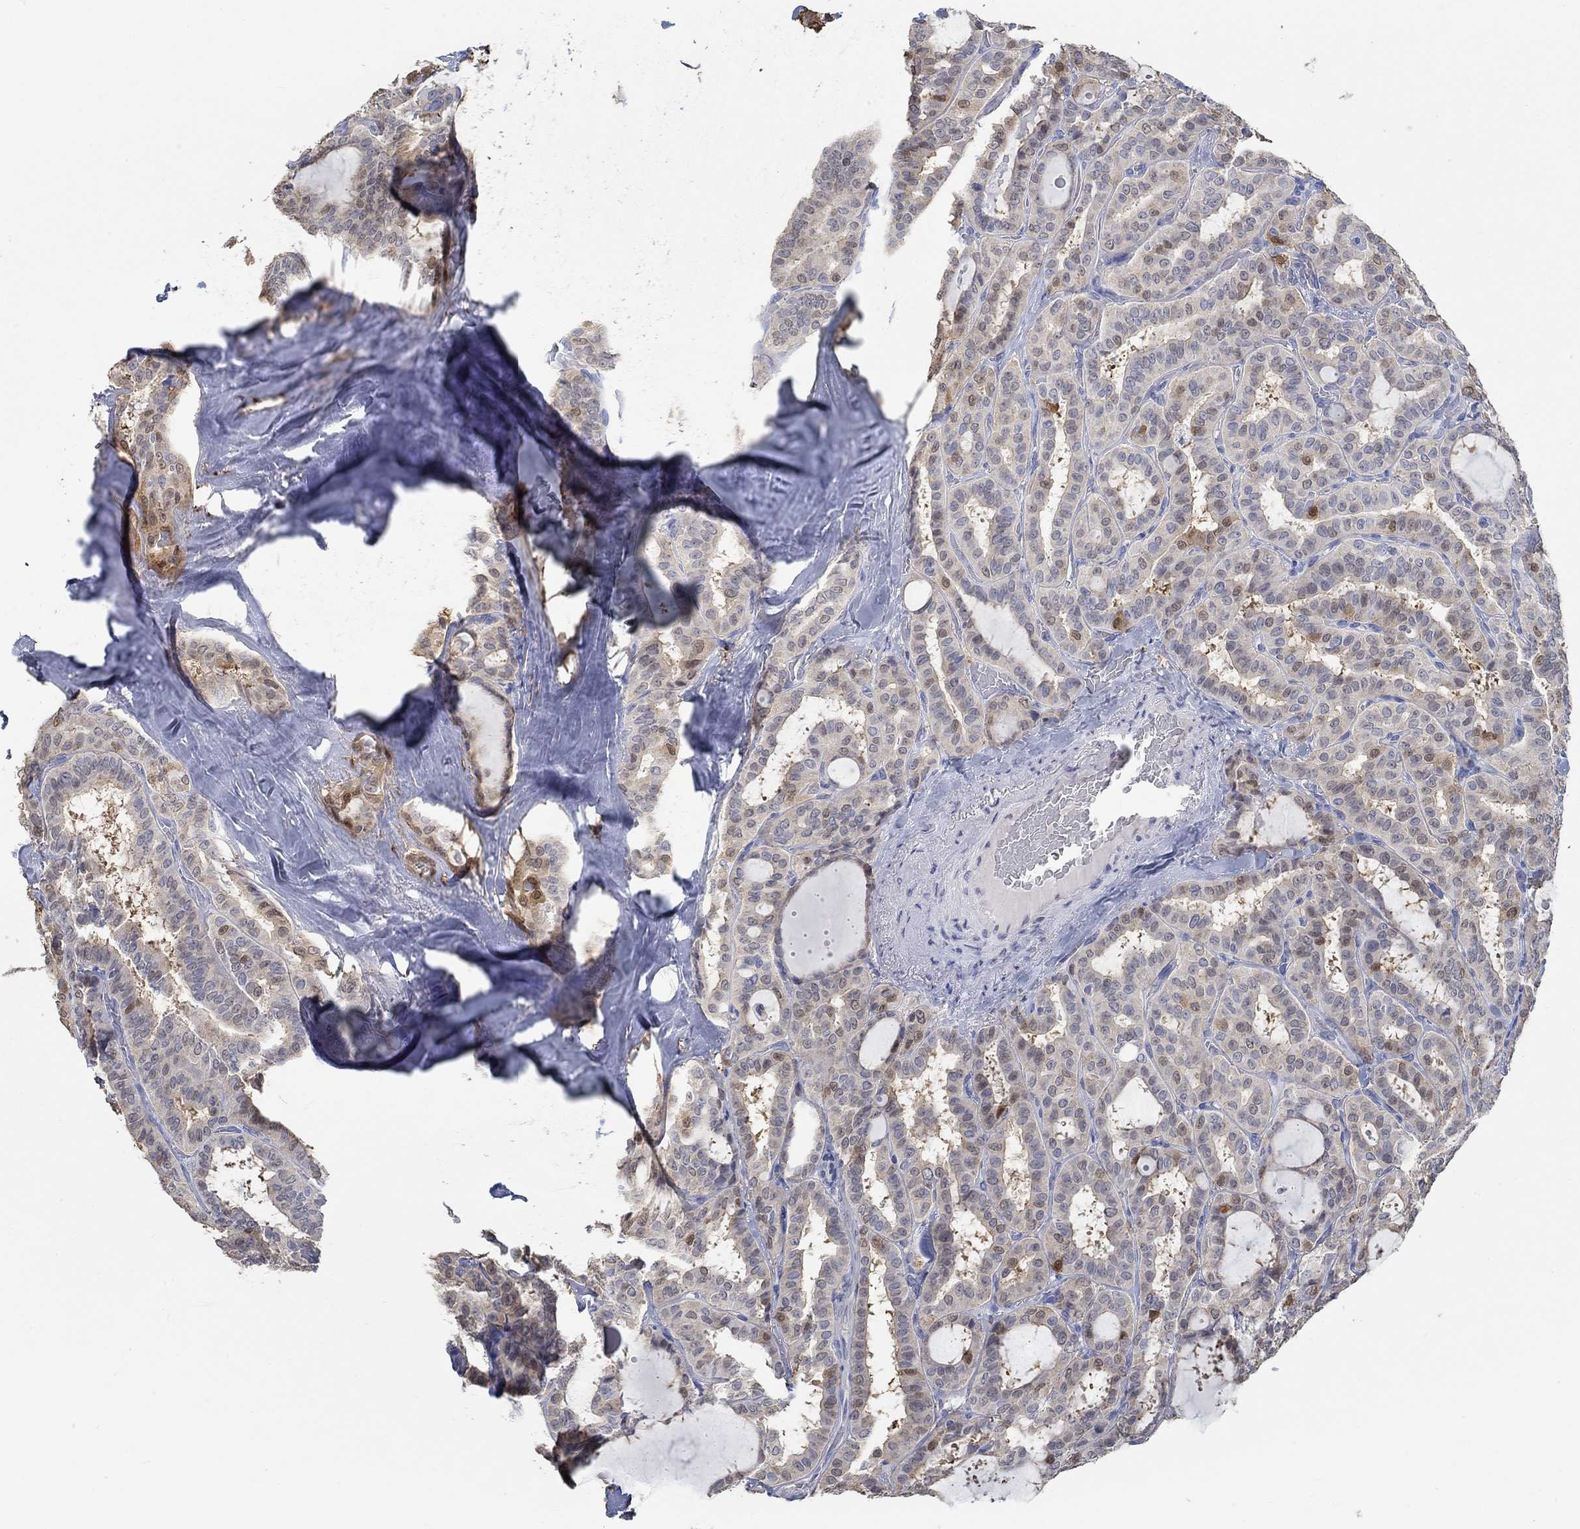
{"staining": {"intensity": "moderate", "quantity": "<25%", "location": "cytoplasmic/membranous,nuclear"}, "tissue": "thyroid cancer", "cell_type": "Tumor cells", "image_type": "cancer", "snomed": [{"axis": "morphology", "description": "Papillary adenocarcinoma, NOS"}, {"axis": "topography", "description": "Thyroid gland"}], "caption": "Immunohistochemistry (DAB (3,3'-diaminobenzidine)) staining of human thyroid cancer reveals moderate cytoplasmic/membranous and nuclear protein staining in about <25% of tumor cells. The staining was performed using DAB (3,3'-diaminobenzidine), with brown indicating positive protein expression. Nuclei are stained blue with hematoxylin.", "gene": "TEKT4", "patient": {"sex": "female", "age": 39}}